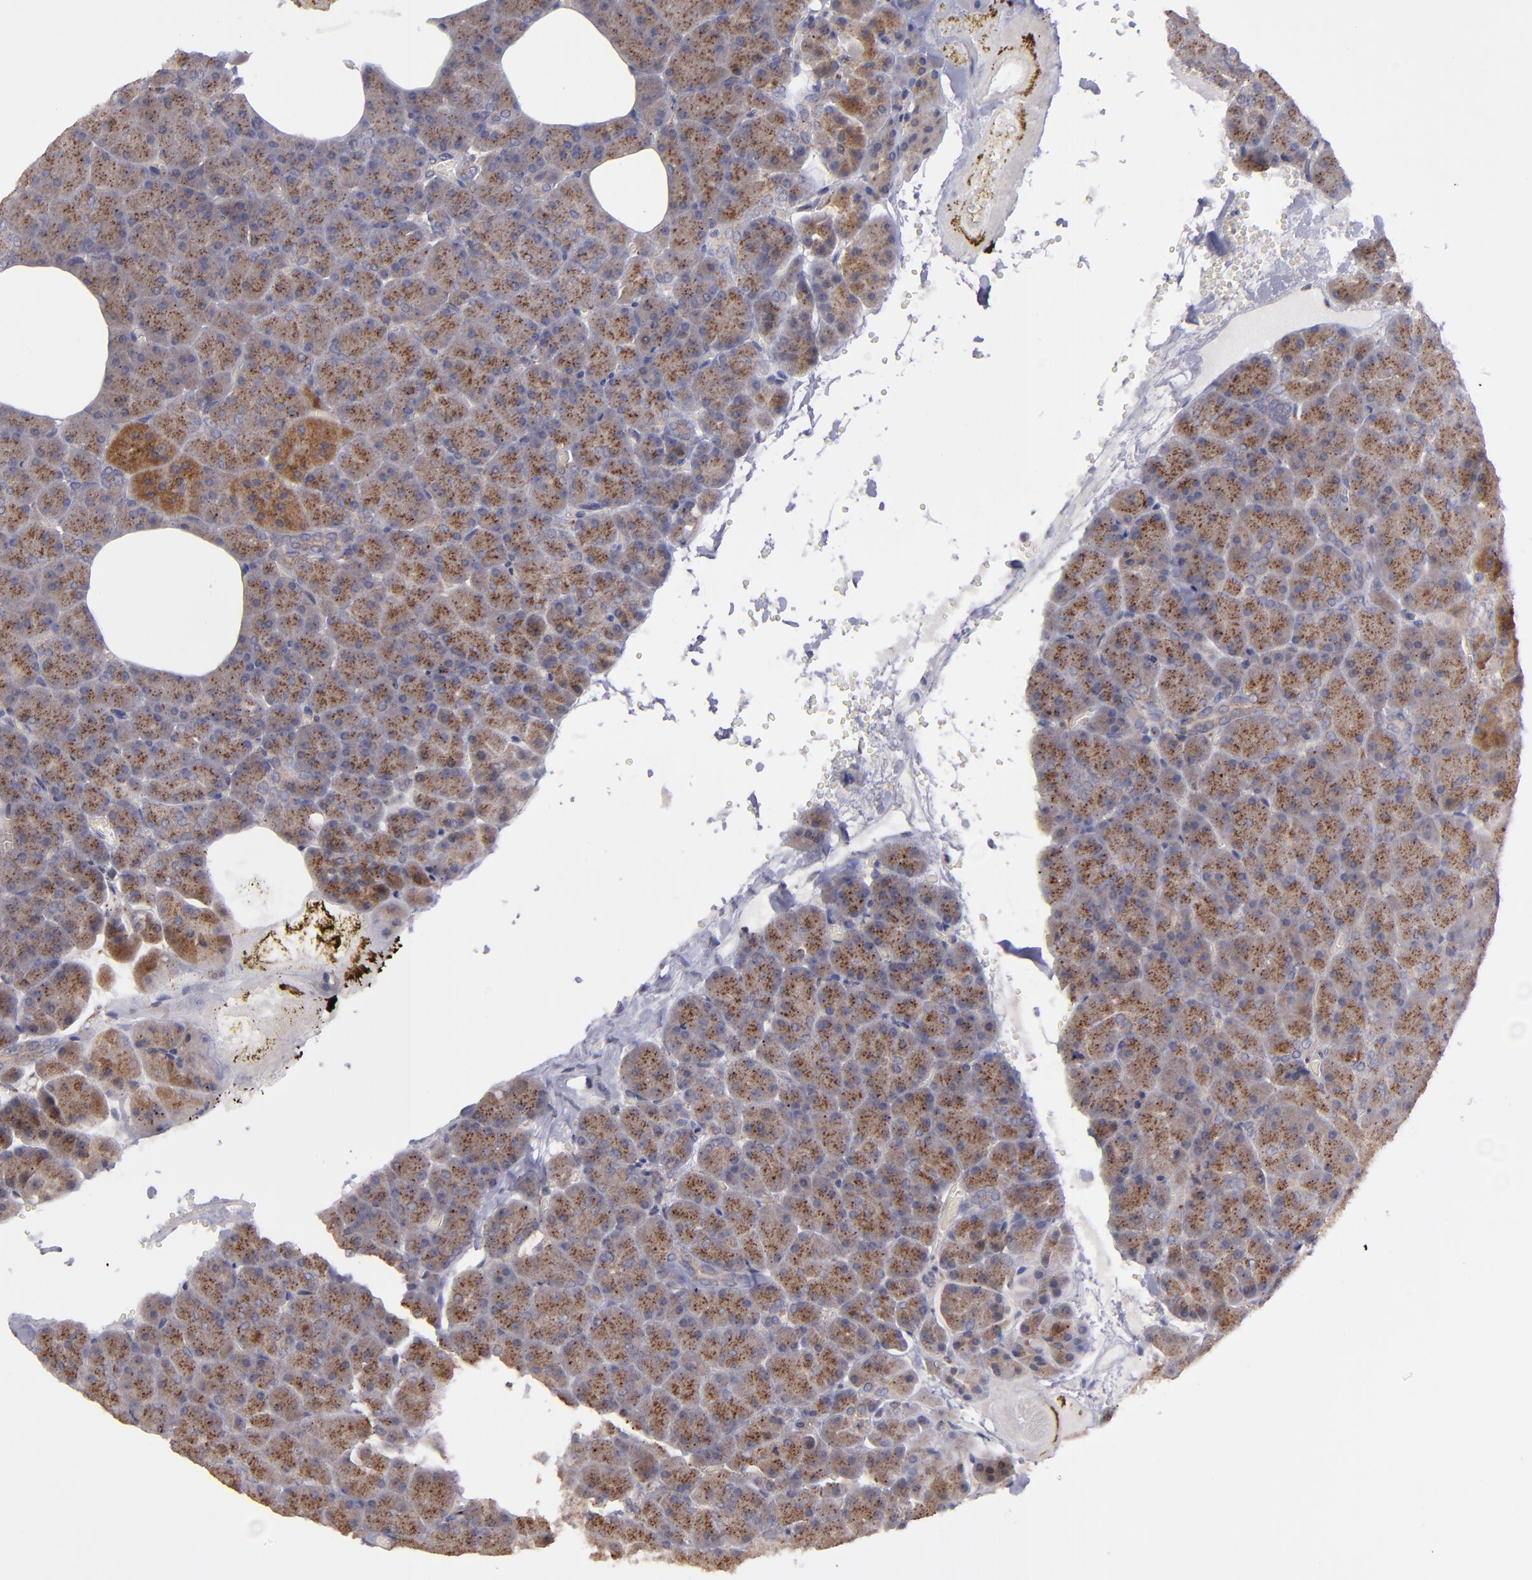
{"staining": {"intensity": "moderate", "quantity": ">75%", "location": "cytoplasmic/membranous"}, "tissue": "carcinoid", "cell_type": "Tumor cells", "image_type": "cancer", "snomed": [{"axis": "morphology", "description": "Normal tissue, NOS"}, {"axis": "morphology", "description": "Carcinoid, malignant, NOS"}, {"axis": "topography", "description": "Pancreas"}], "caption": "This image shows carcinoid stained with immunohistochemistry (IHC) to label a protein in brown. The cytoplasmic/membranous of tumor cells show moderate positivity for the protein. Nuclei are counter-stained blue.", "gene": "ZFYVE1", "patient": {"sex": "female", "age": 35}}